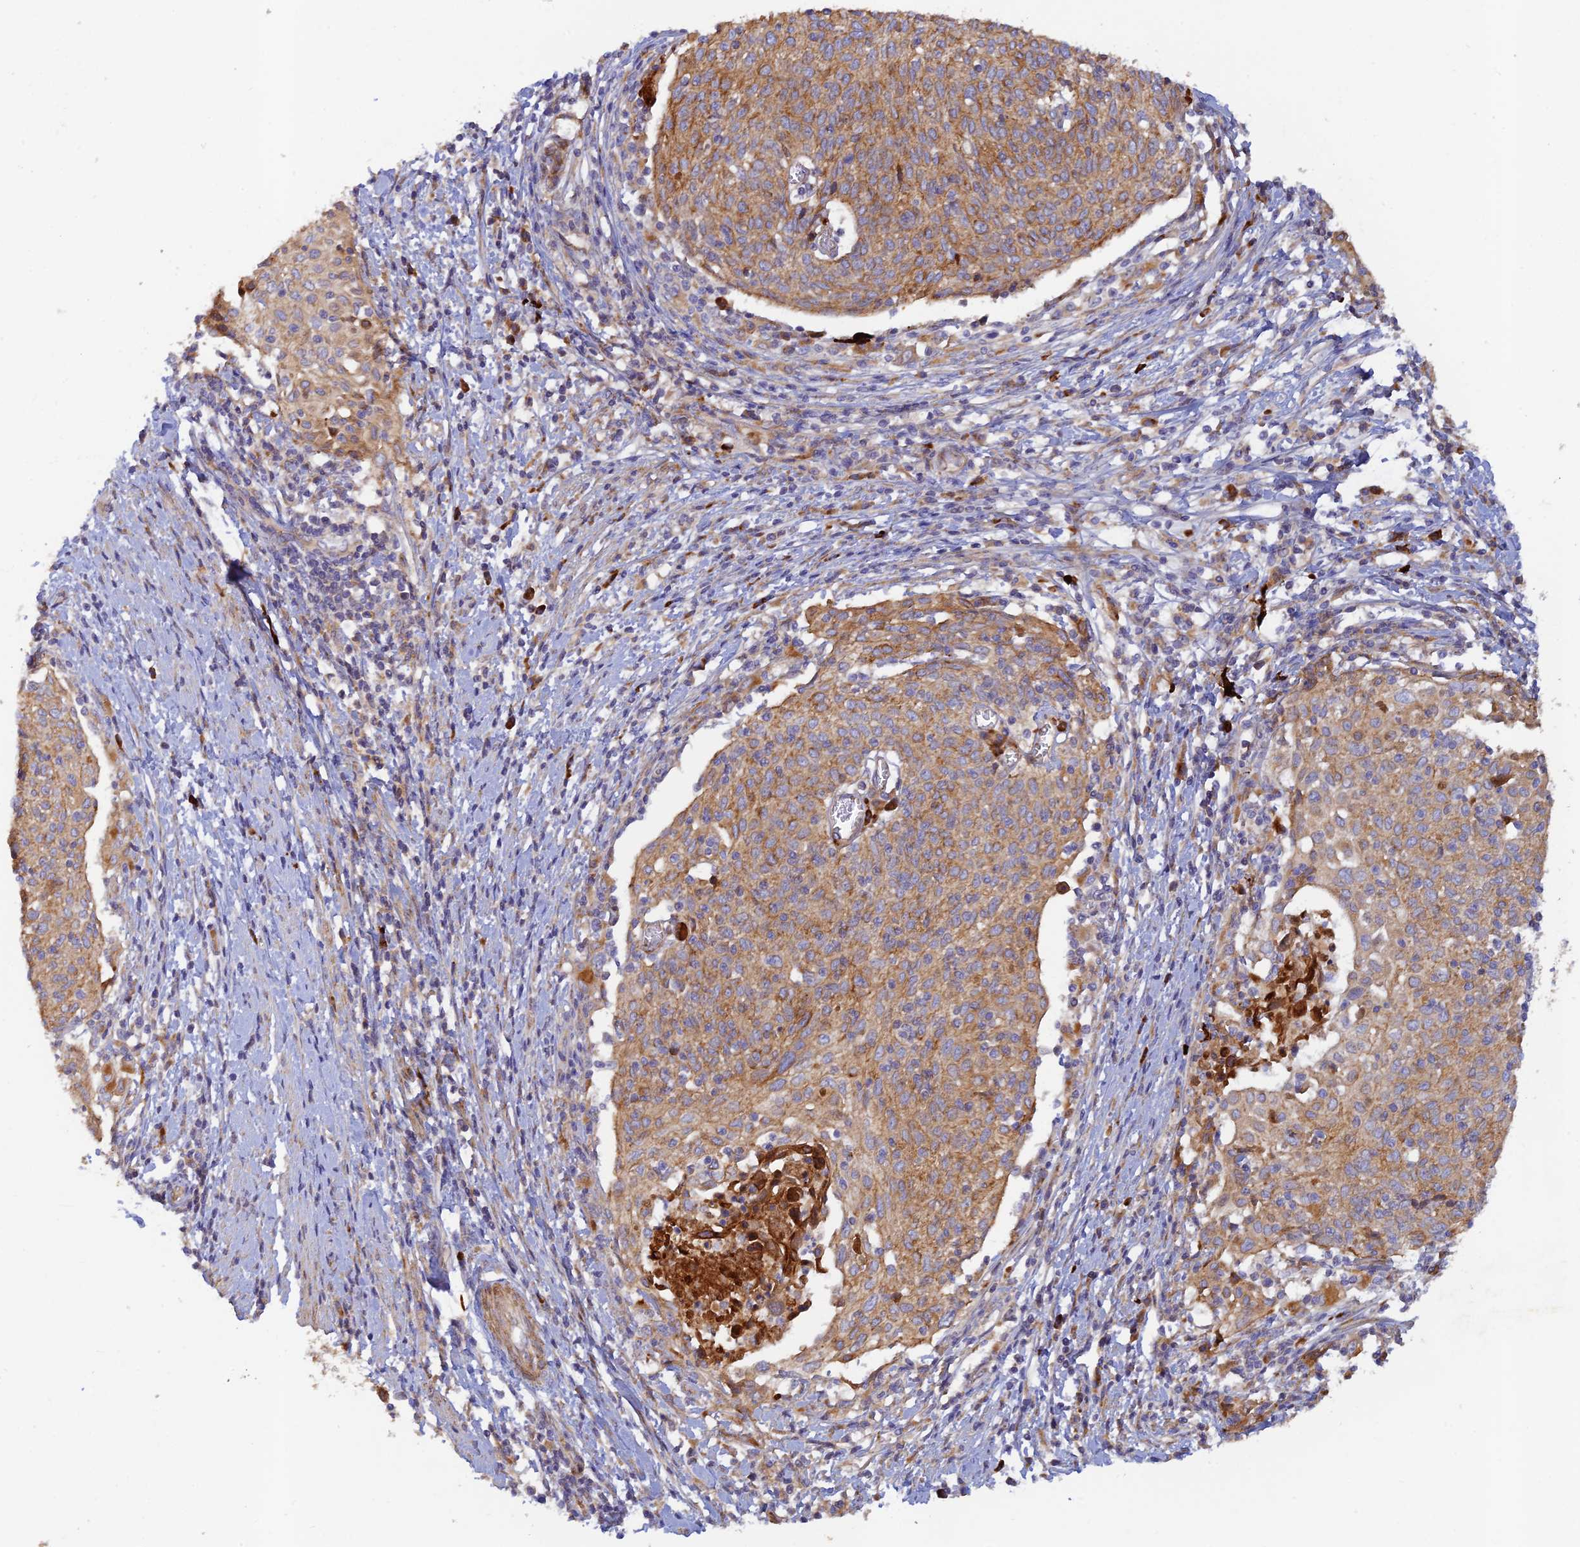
{"staining": {"intensity": "moderate", "quantity": ">75%", "location": "cytoplasmic/membranous"}, "tissue": "cervical cancer", "cell_type": "Tumor cells", "image_type": "cancer", "snomed": [{"axis": "morphology", "description": "Squamous cell carcinoma, NOS"}, {"axis": "topography", "description": "Cervix"}], "caption": "There is medium levels of moderate cytoplasmic/membranous positivity in tumor cells of cervical squamous cell carcinoma, as demonstrated by immunohistochemical staining (brown color).", "gene": "GMCL1", "patient": {"sex": "female", "age": 52}}